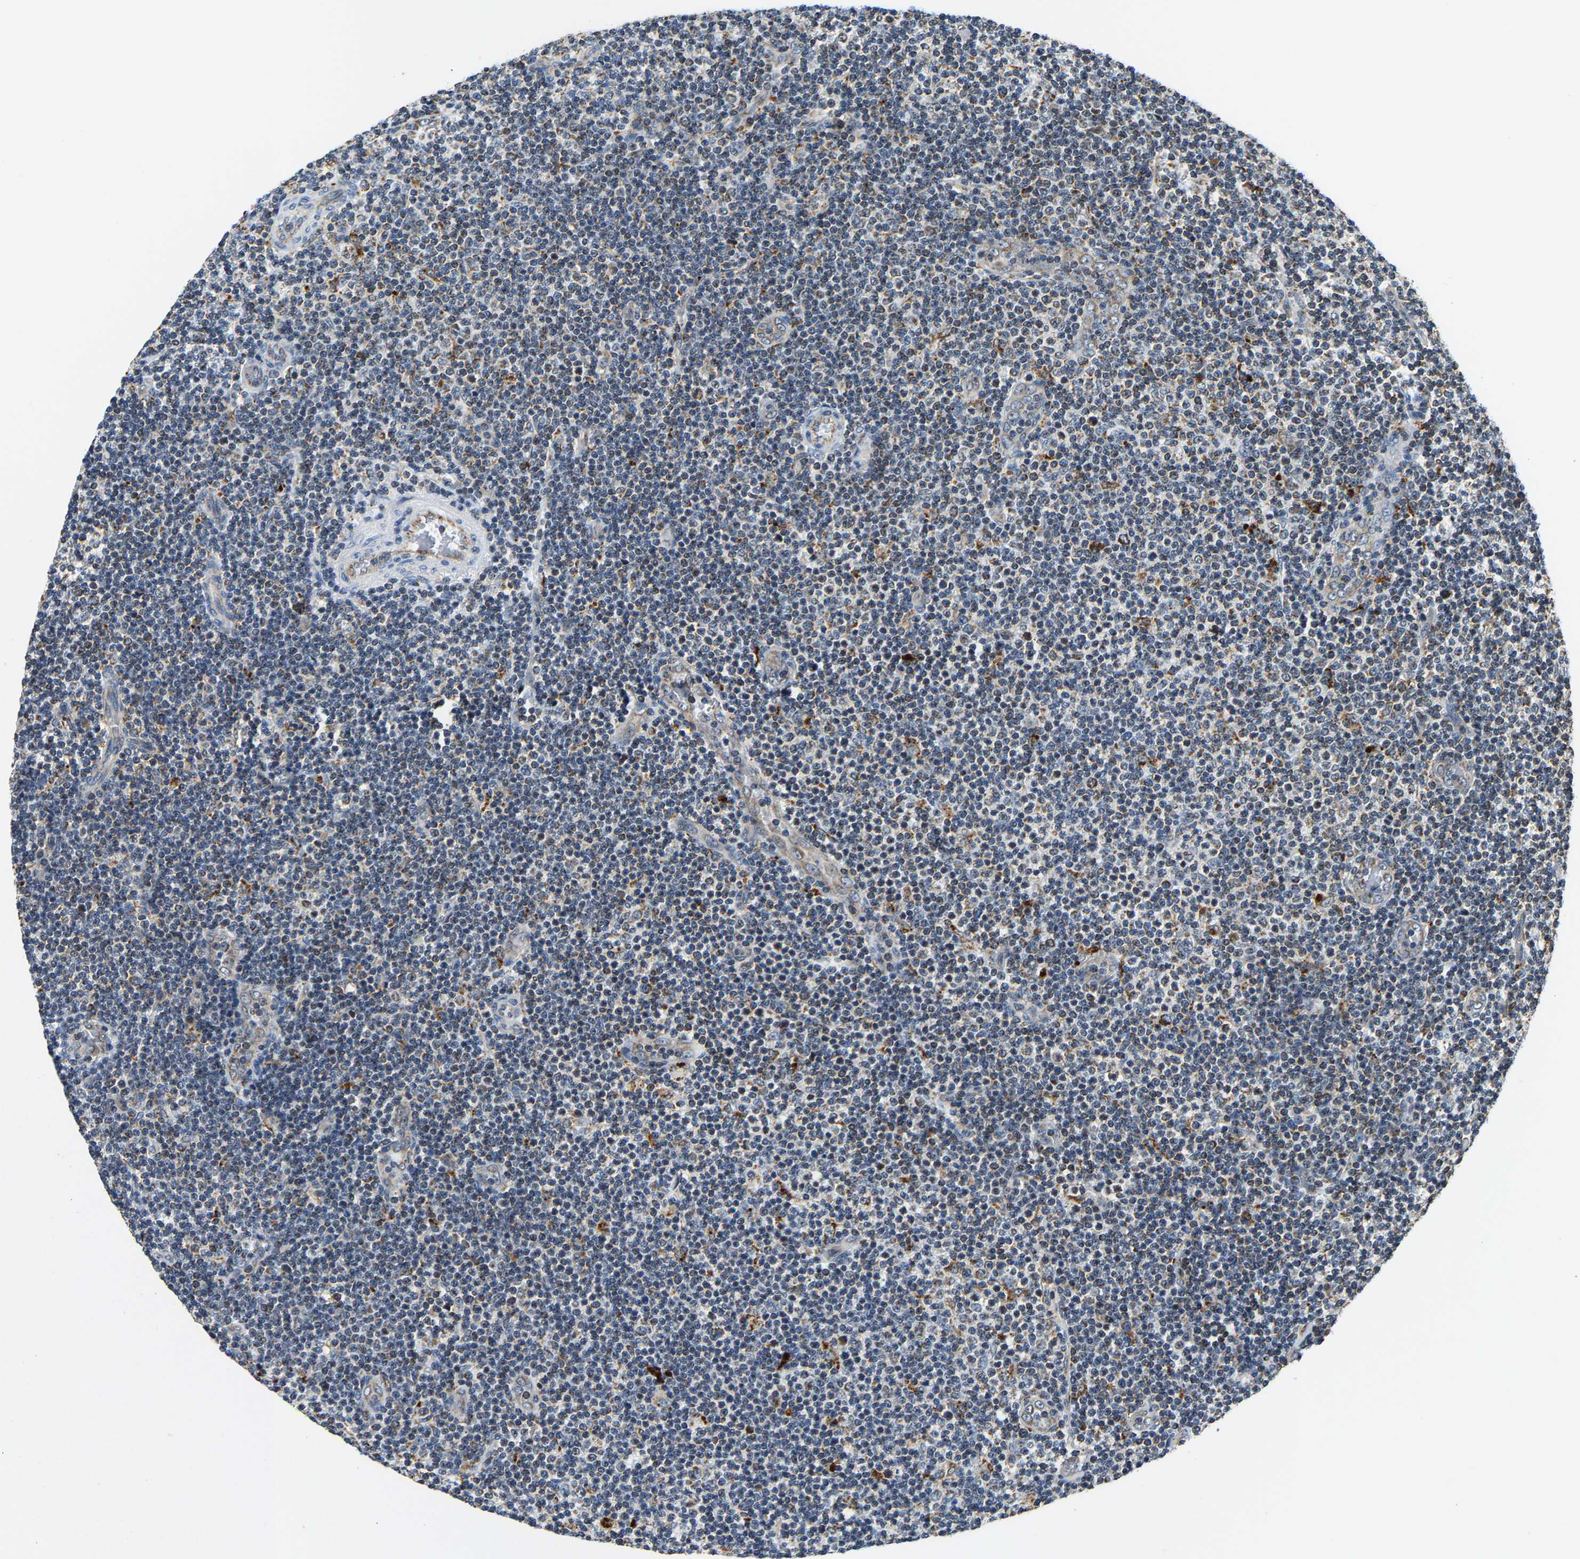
{"staining": {"intensity": "moderate", "quantity": "25%-75%", "location": "cytoplasmic/membranous"}, "tissue": "lymphoma", "cell_type": "Tumor cells", "image_type": "cancer", "snomed": [{"axis": "morphology", "description": "Malignant lymphoma, non-Hodgkin's type, Low grade"}, {"axis": "topography", "description": "Lymph node"}], "caption": "Immunohistochemical staining of human malignant lymphoma, non-Hodgkin's type (low-grade) reveals moderate cytoplasmic/membranous protein expression in approximately 25%-75% of tumor cells. (brown staining indicates protein expression, while blue staining denotes nuclei).", "gene": "GIMAP7", "patient": {"sex": "male", "age": 83}}